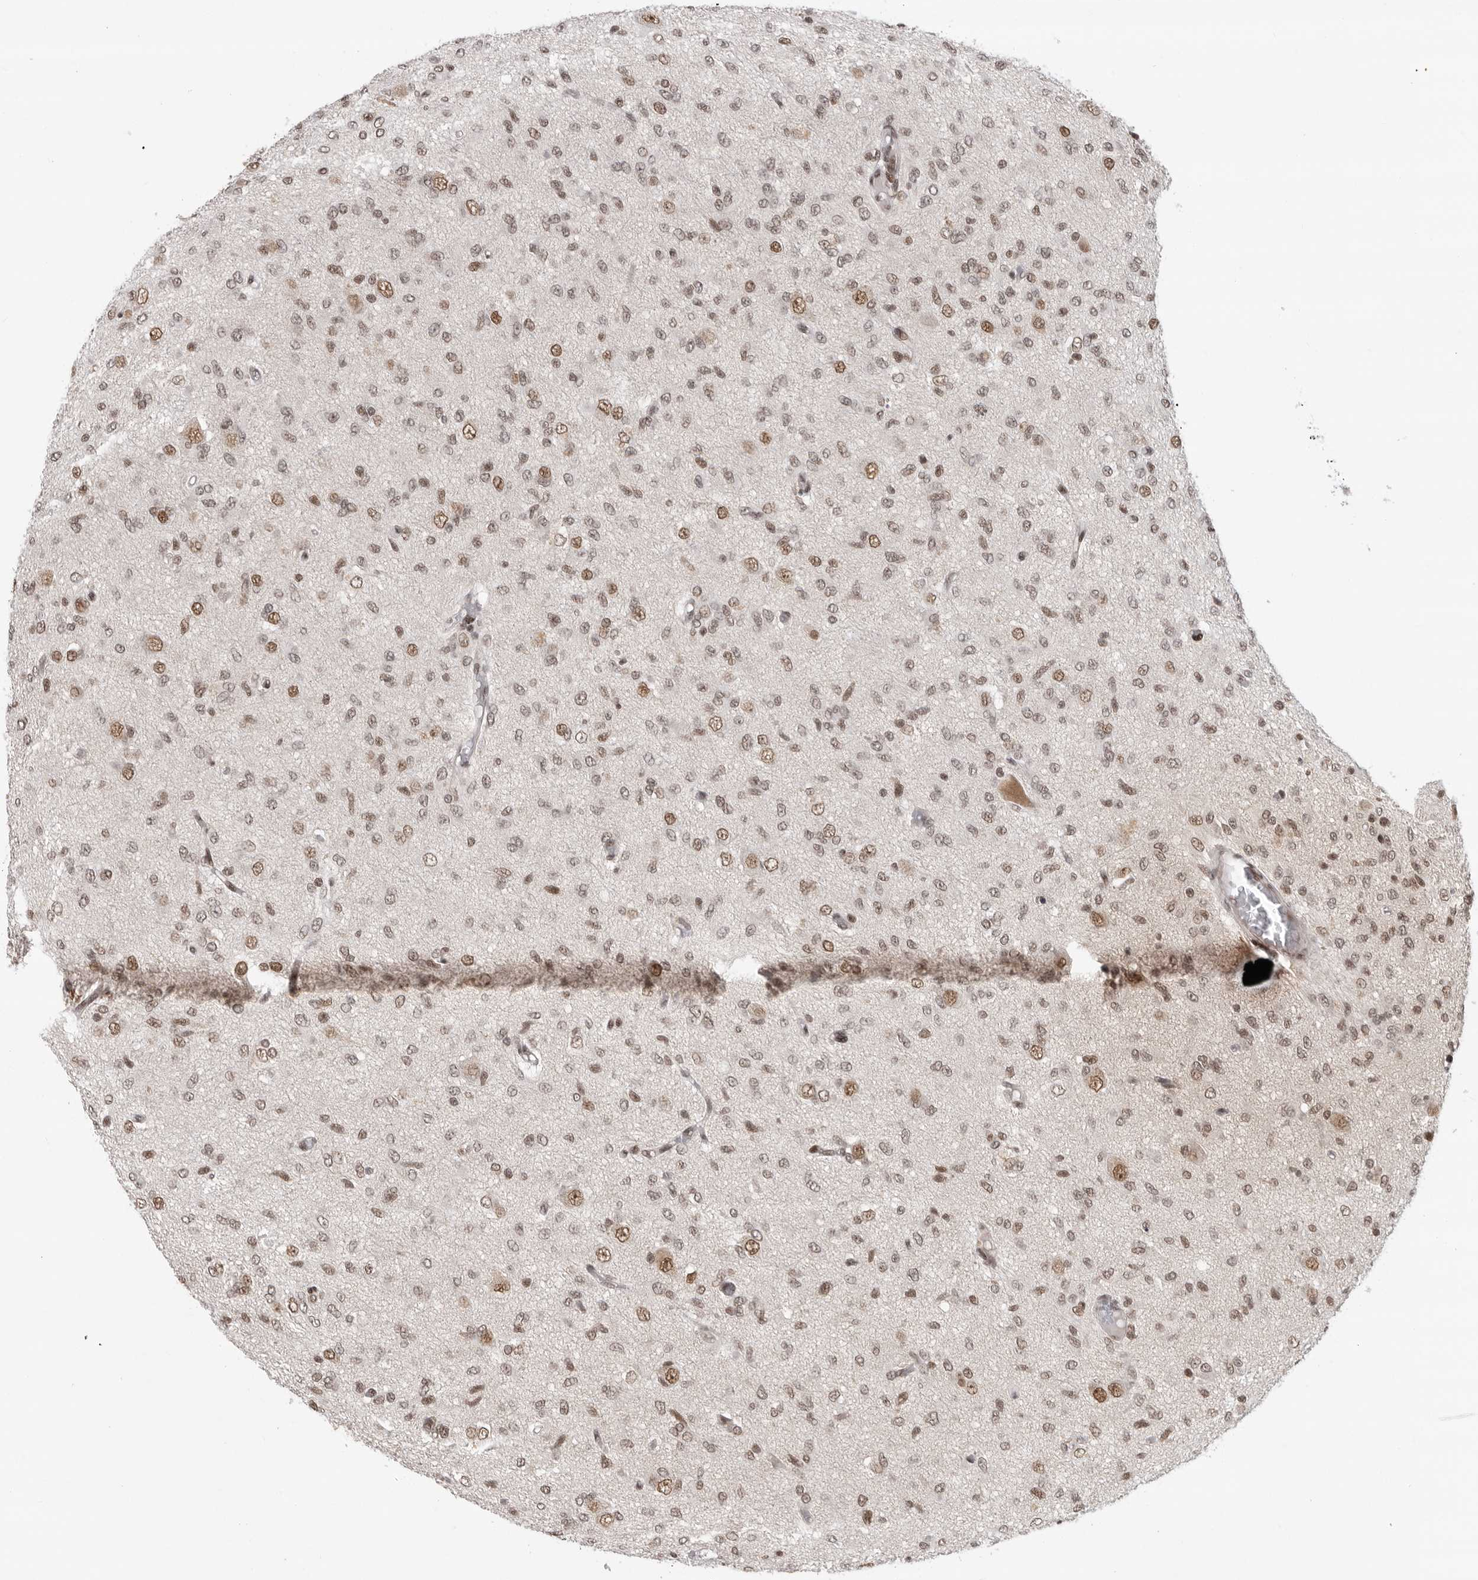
{"staining": {"intensity": "moderate", "quantity": ">75%", "location": "nuclear"}, "tissue": "glioma", "cell_type": "Tumor cells", "image_type": "cancer", "snomed": [{"axis": "morphology", "description": "Glioma, malignant, High grade"}, {"axis": "topography", "description": "Brain"}], "caption": "This is an image of immunohistochemistry staining of malignant glioma (high-grade), which shows moderate positivity in the nuclear of tumor cells.", "gene": "ZNF830", "patient": {"sex": "female", "age": 59}}